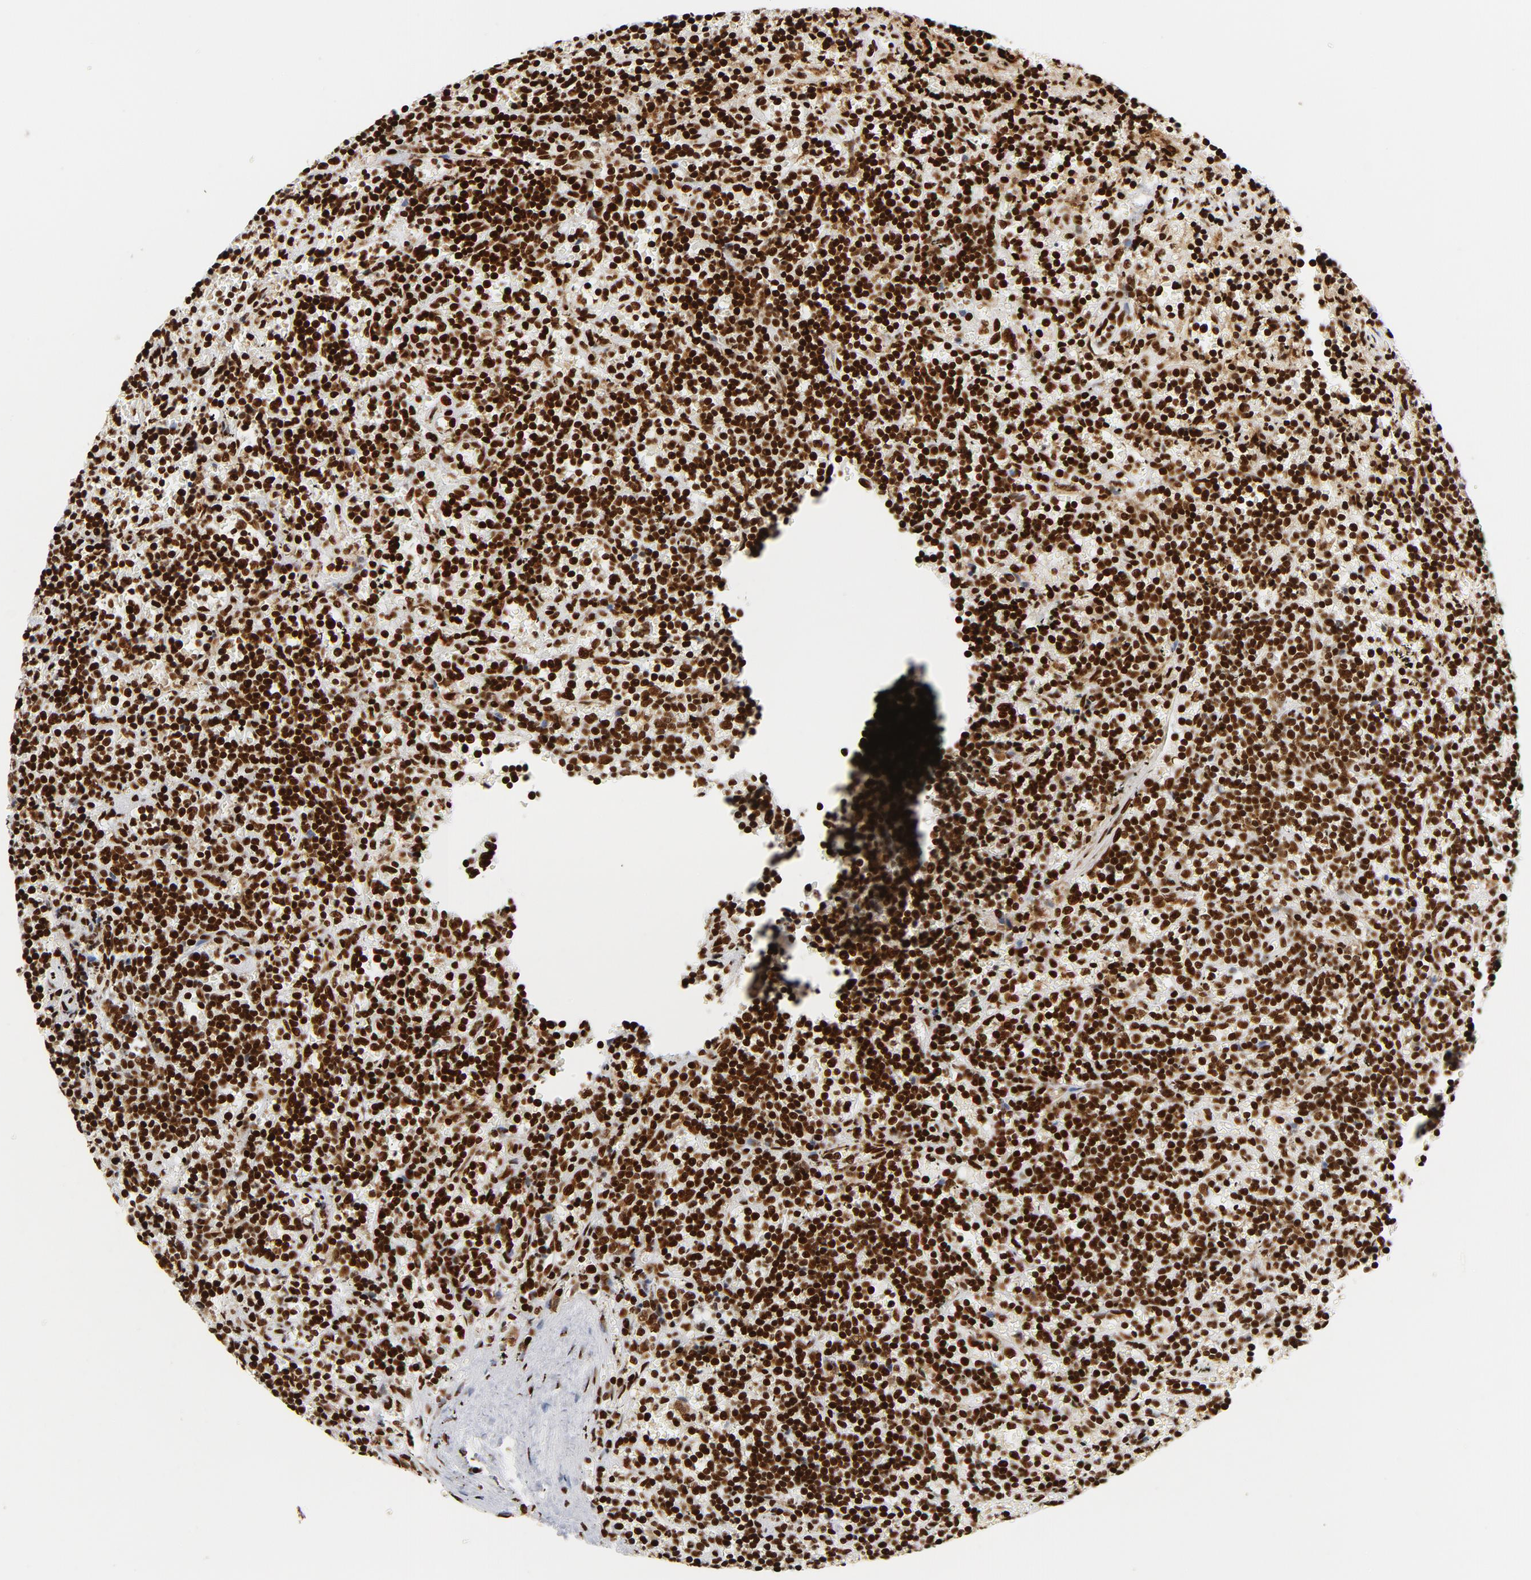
{"staining": {"intensity": "strong", "quantity": ">75%", "location": "nuclear"}, "tissue": "lymphoma", "cell_type": "Tumor cells", "image_type": "cancer", "snomed": [{"axis": "morphology", "description": "Malignant lymphoma, non-Hodgkin's type, Low grade"}, {"axis": "topography", "description": "Spleen"}], "caption": "Human lymphoma stained with a protein marker demonstrates strong staining in tumor cells.", "gene": "XRCC6", "patient": {"sex": "male", "age": 60}}